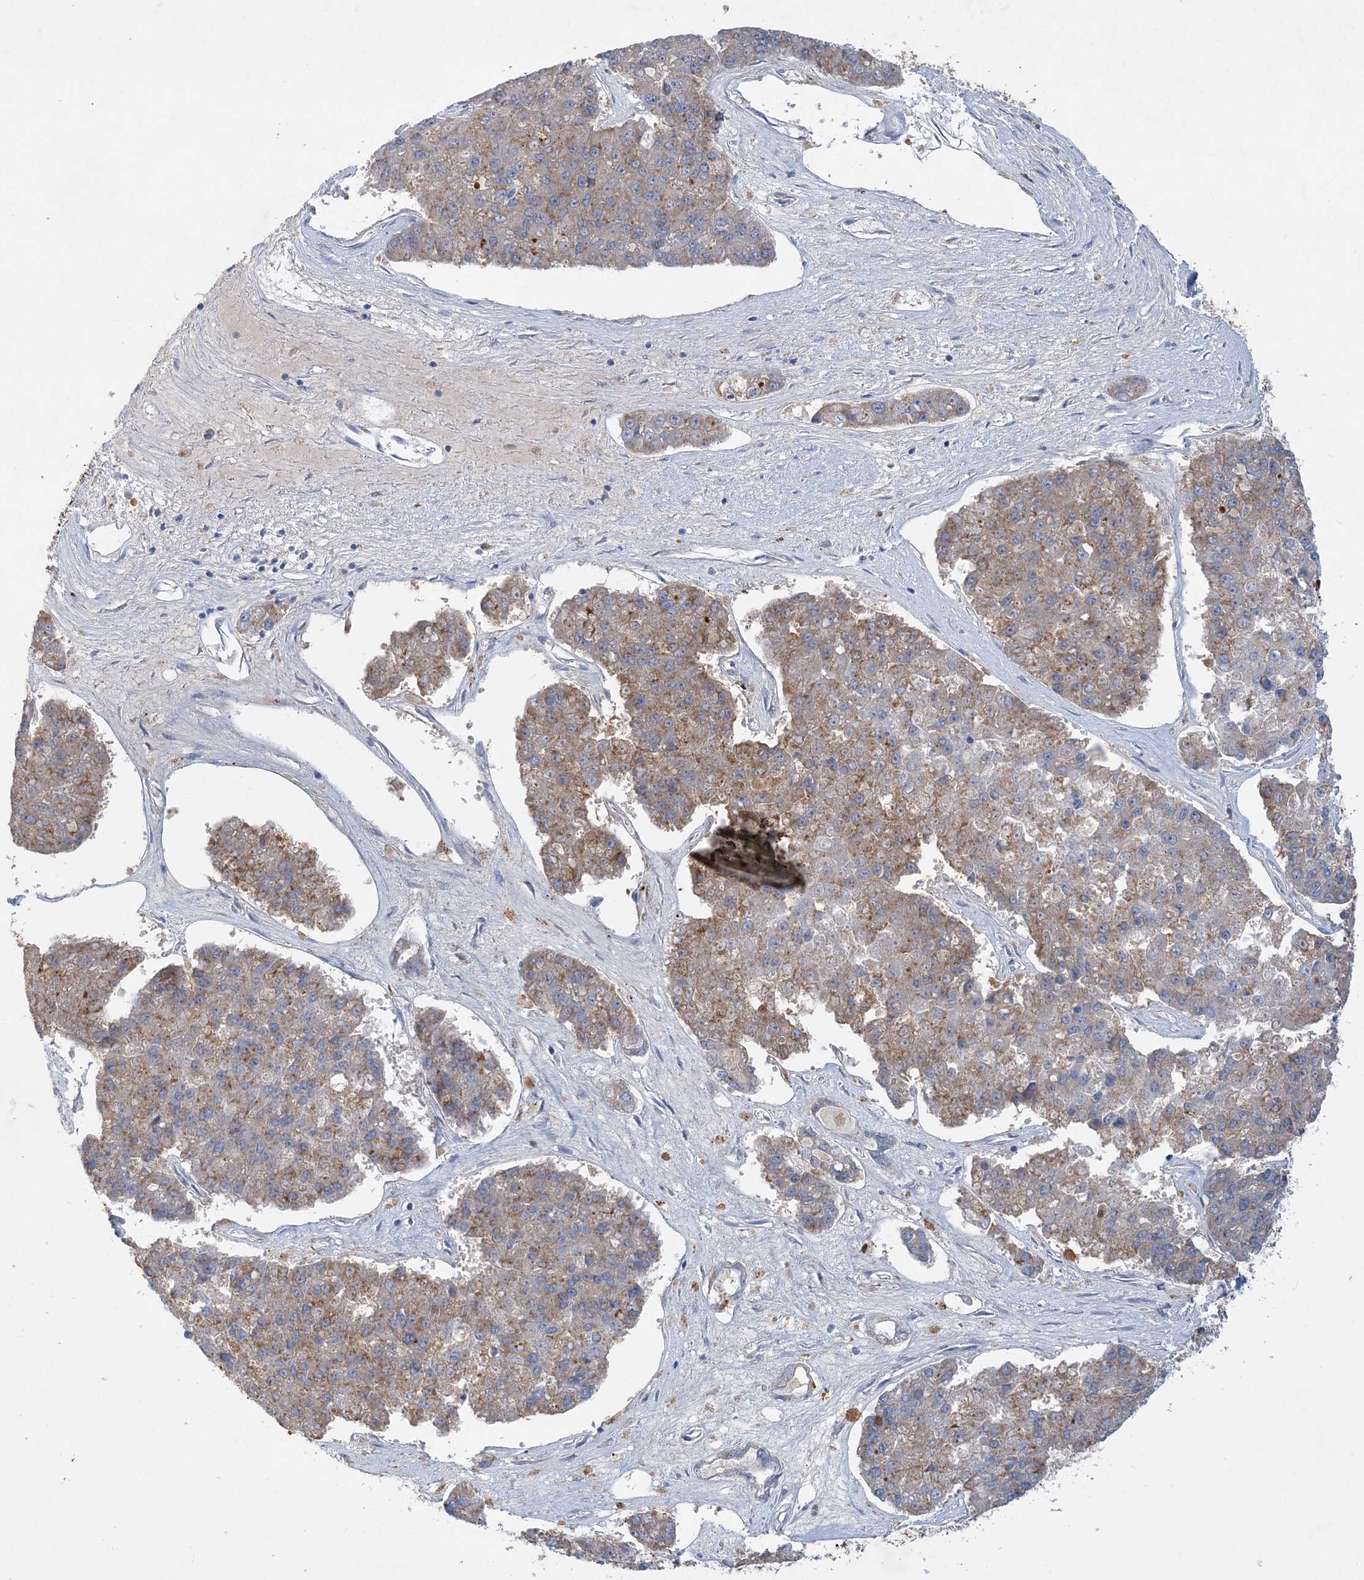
{"staining": {"intensity": "moderate", "quantity": ">75%", "location": "cytoplasmic/membranous"}, "tissue": "pancreatic cancer", "cell_type": "Tumor cells", "image_type": "cancer", "snomed": [{"axis": "morphology", "description": "Adenocarcinoma, NOS"}, {"axis": "topography", "description": "Pancreas"}], "caption": "IHC photomicrograph of neoplastic tissue: pancreatic cancer (adenocarcinoma) stained using IHC shows medium levels of moderate protein expression localized specifically in the cytoplasmic/membranous of tumor cells, appearing as a cytoplasmic/membranous brown color.", "gene": "GRINA", "patient": {"sex": "male", "age": 50}}